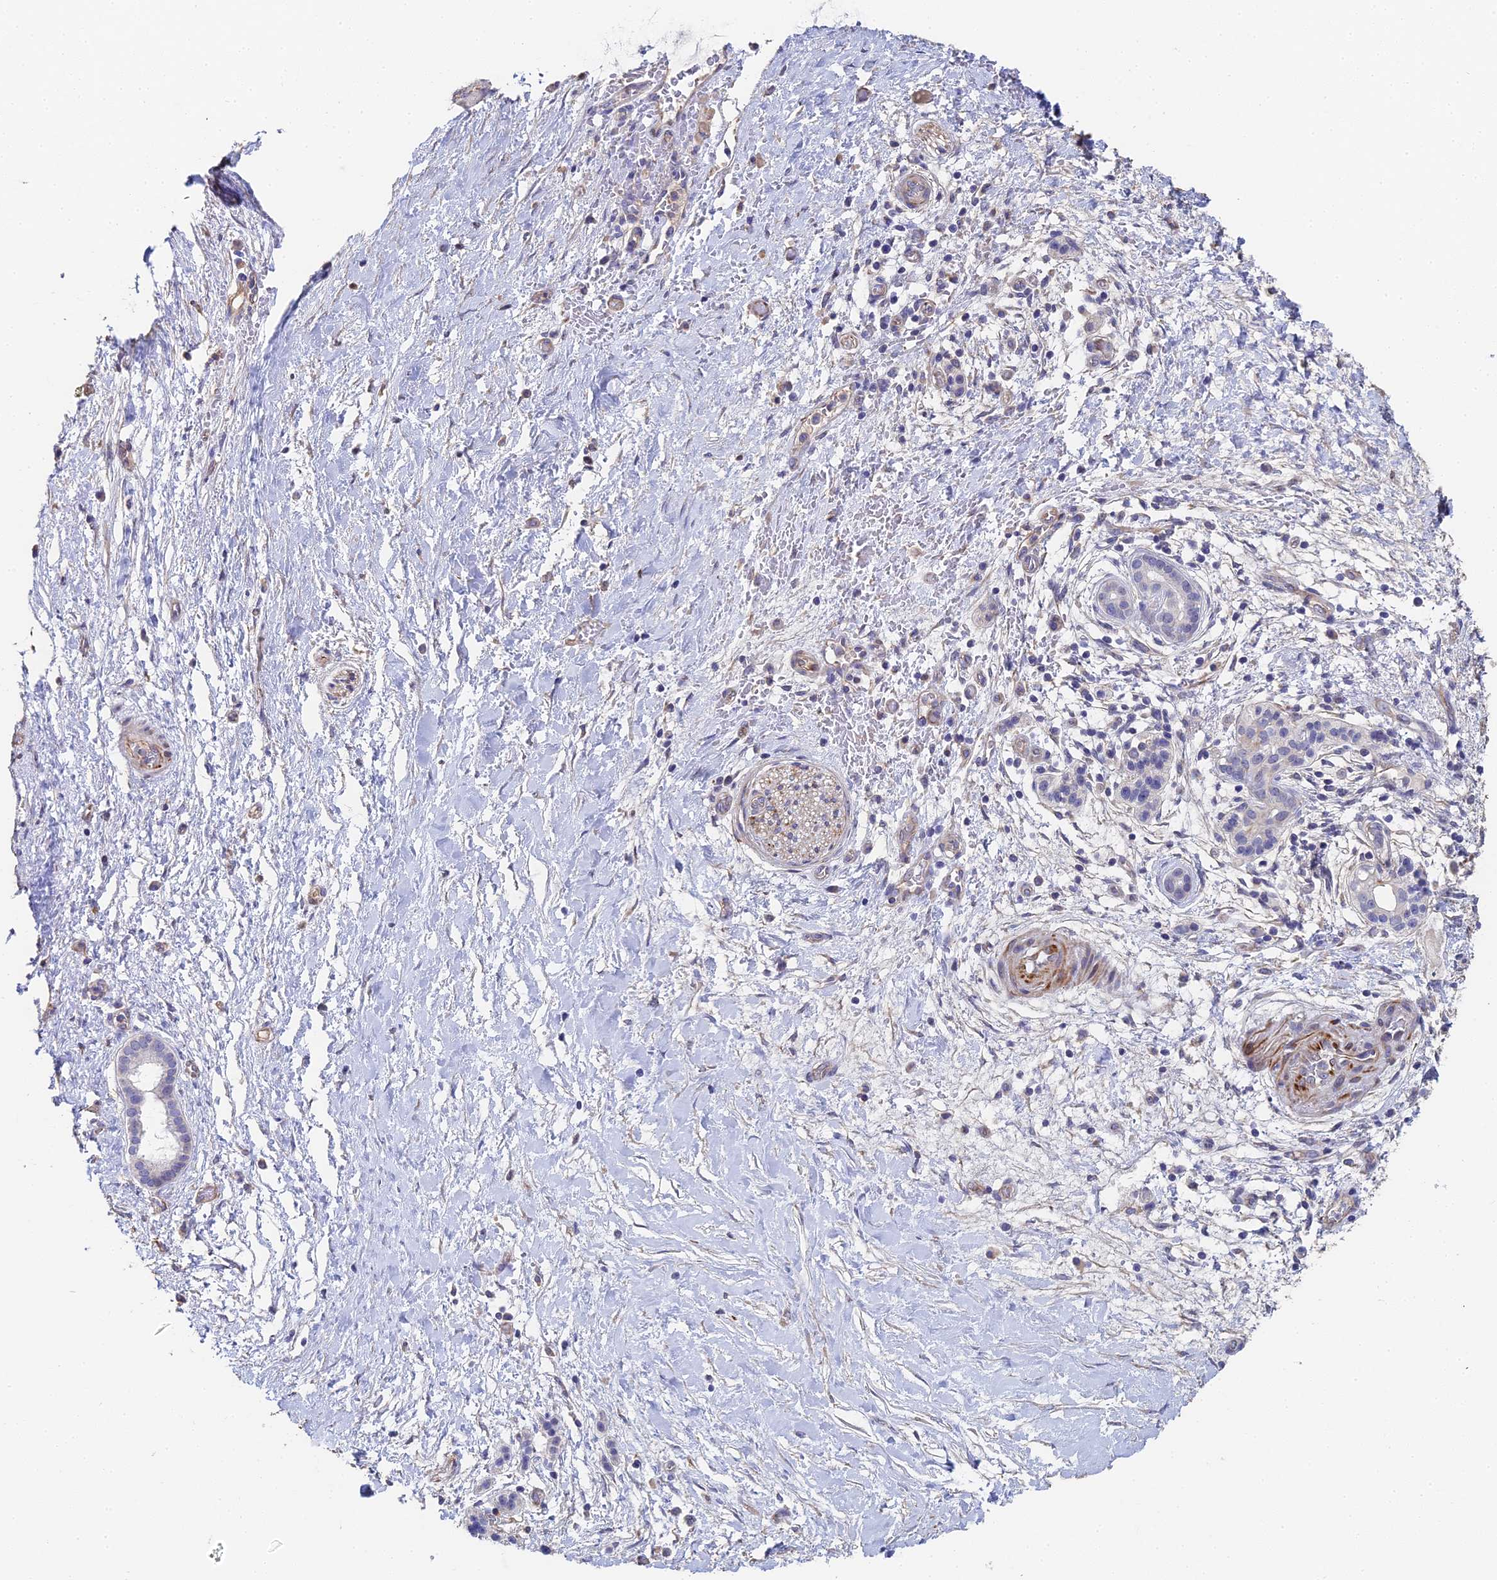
{"staining": {"intensity": "weak", "quantity": "<25%", "location": "cytoplasmic/membranous"}, "tissue": "pancreatic cancer", "cell_type": "Tumor cells", "image_type": "cancer", "snomed": [{"axis": "morphology", "description": "Adenocarcinoma, NOS"}, {"axis": "topography", "description": "Pancreas"}], "caption": "Tumor cells are negative for brown protein staining in pancreatic adenocarcinoma.", "gene": "ENSG00000268674", "patient": {"sex": "male", "age": 68}}